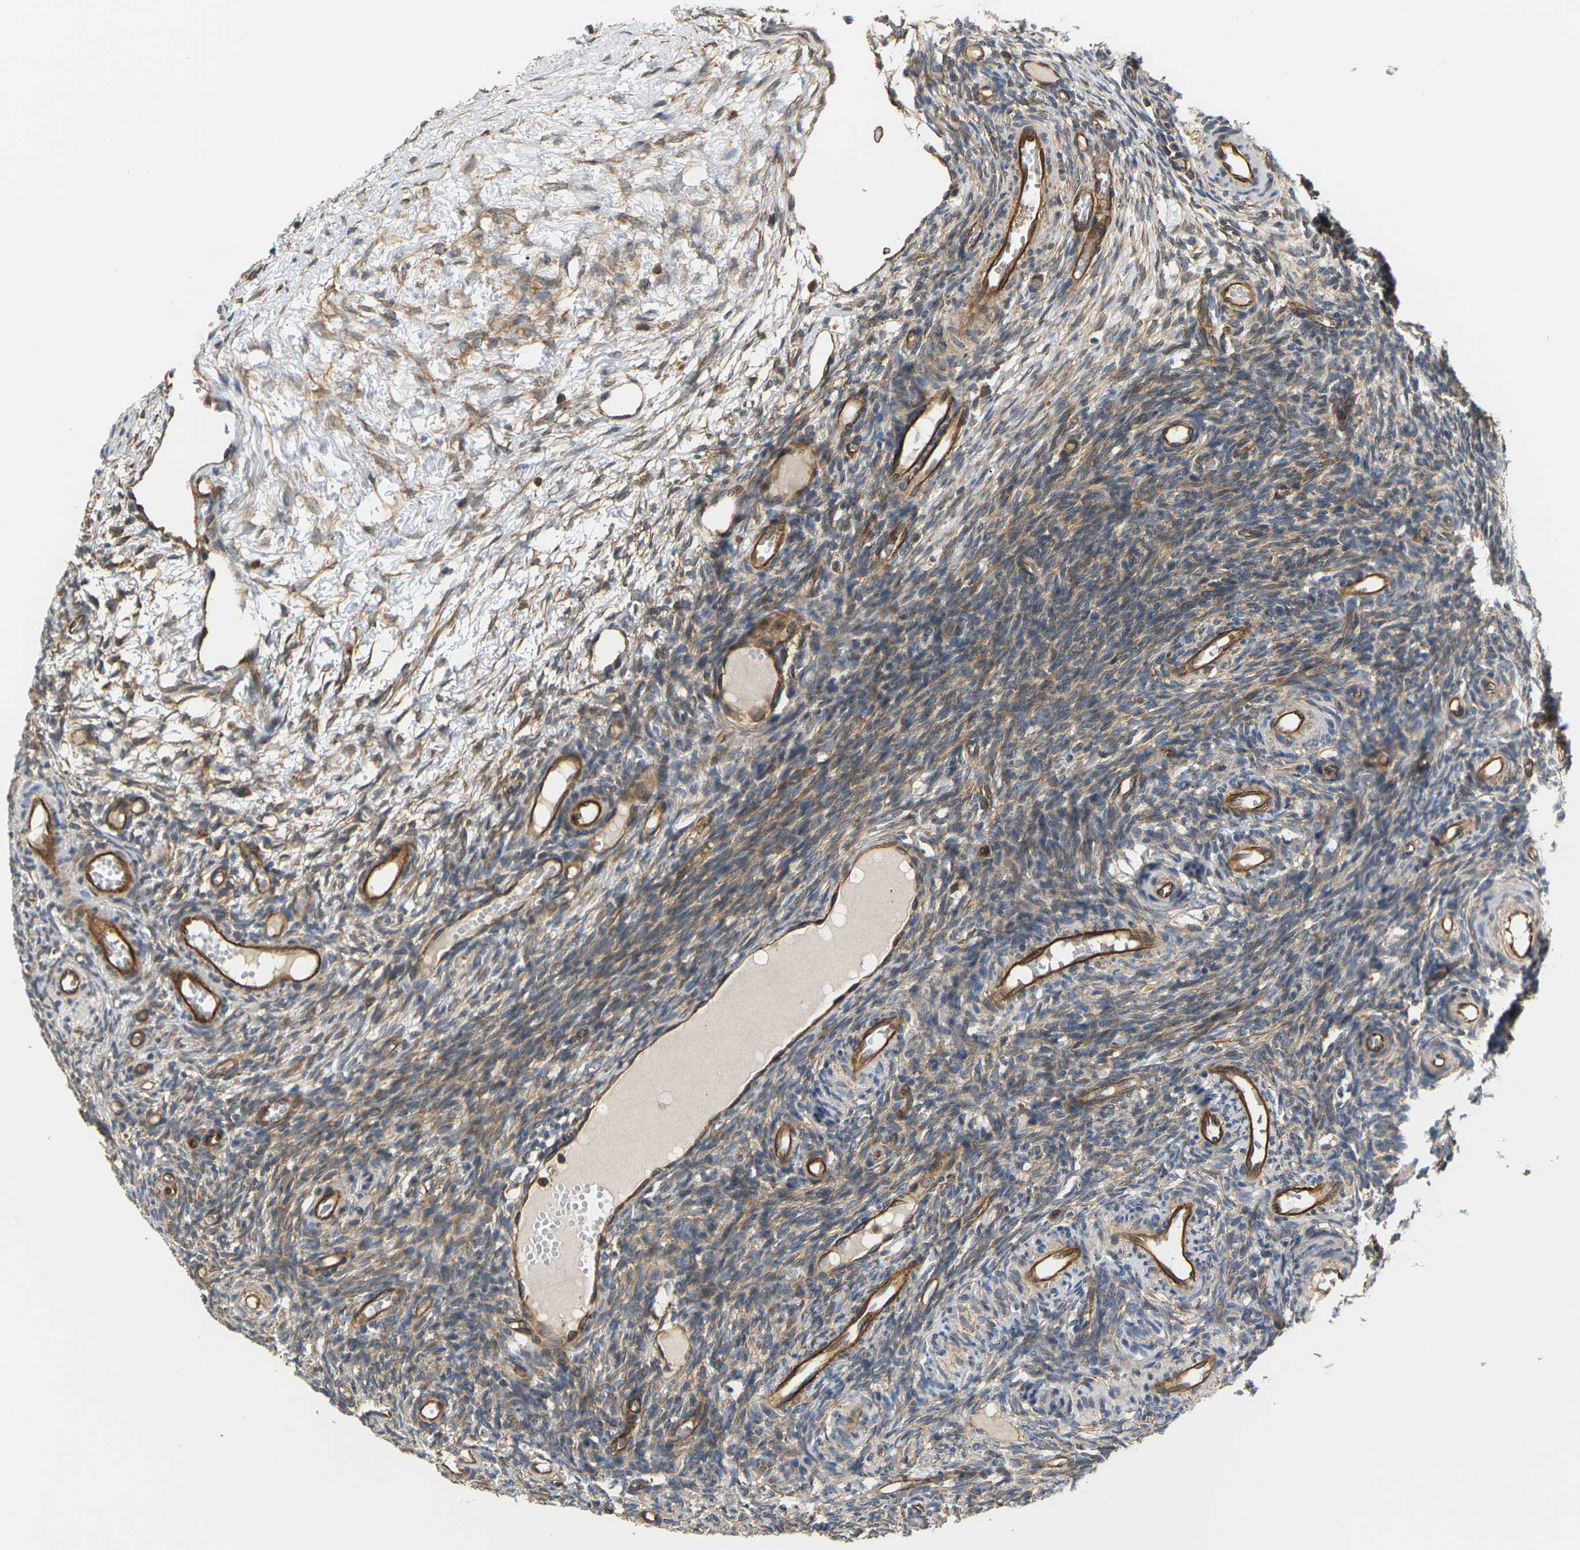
{"staining": {"intensity": "moderate", "quantity": ">75%", "location": "cytoplasmic/membranous"}, "tissue": "ovary", "cell_type": "Ovarian stroma cells", "image_type": "normal", "snomed": [{"axis": "morphology", "description": "Normal tissue, NOS"}, {"axis": "topography", "description": "Ovary"}], "caption": "DAB immunohistochemical staining of normal ovary demonstrates moderate cytoplasmic/membranous protein positivity in about >75% of ovarian stroma cells.", "gene": "PCDHB4", "patient": {"sex": "female", "age": 35}}